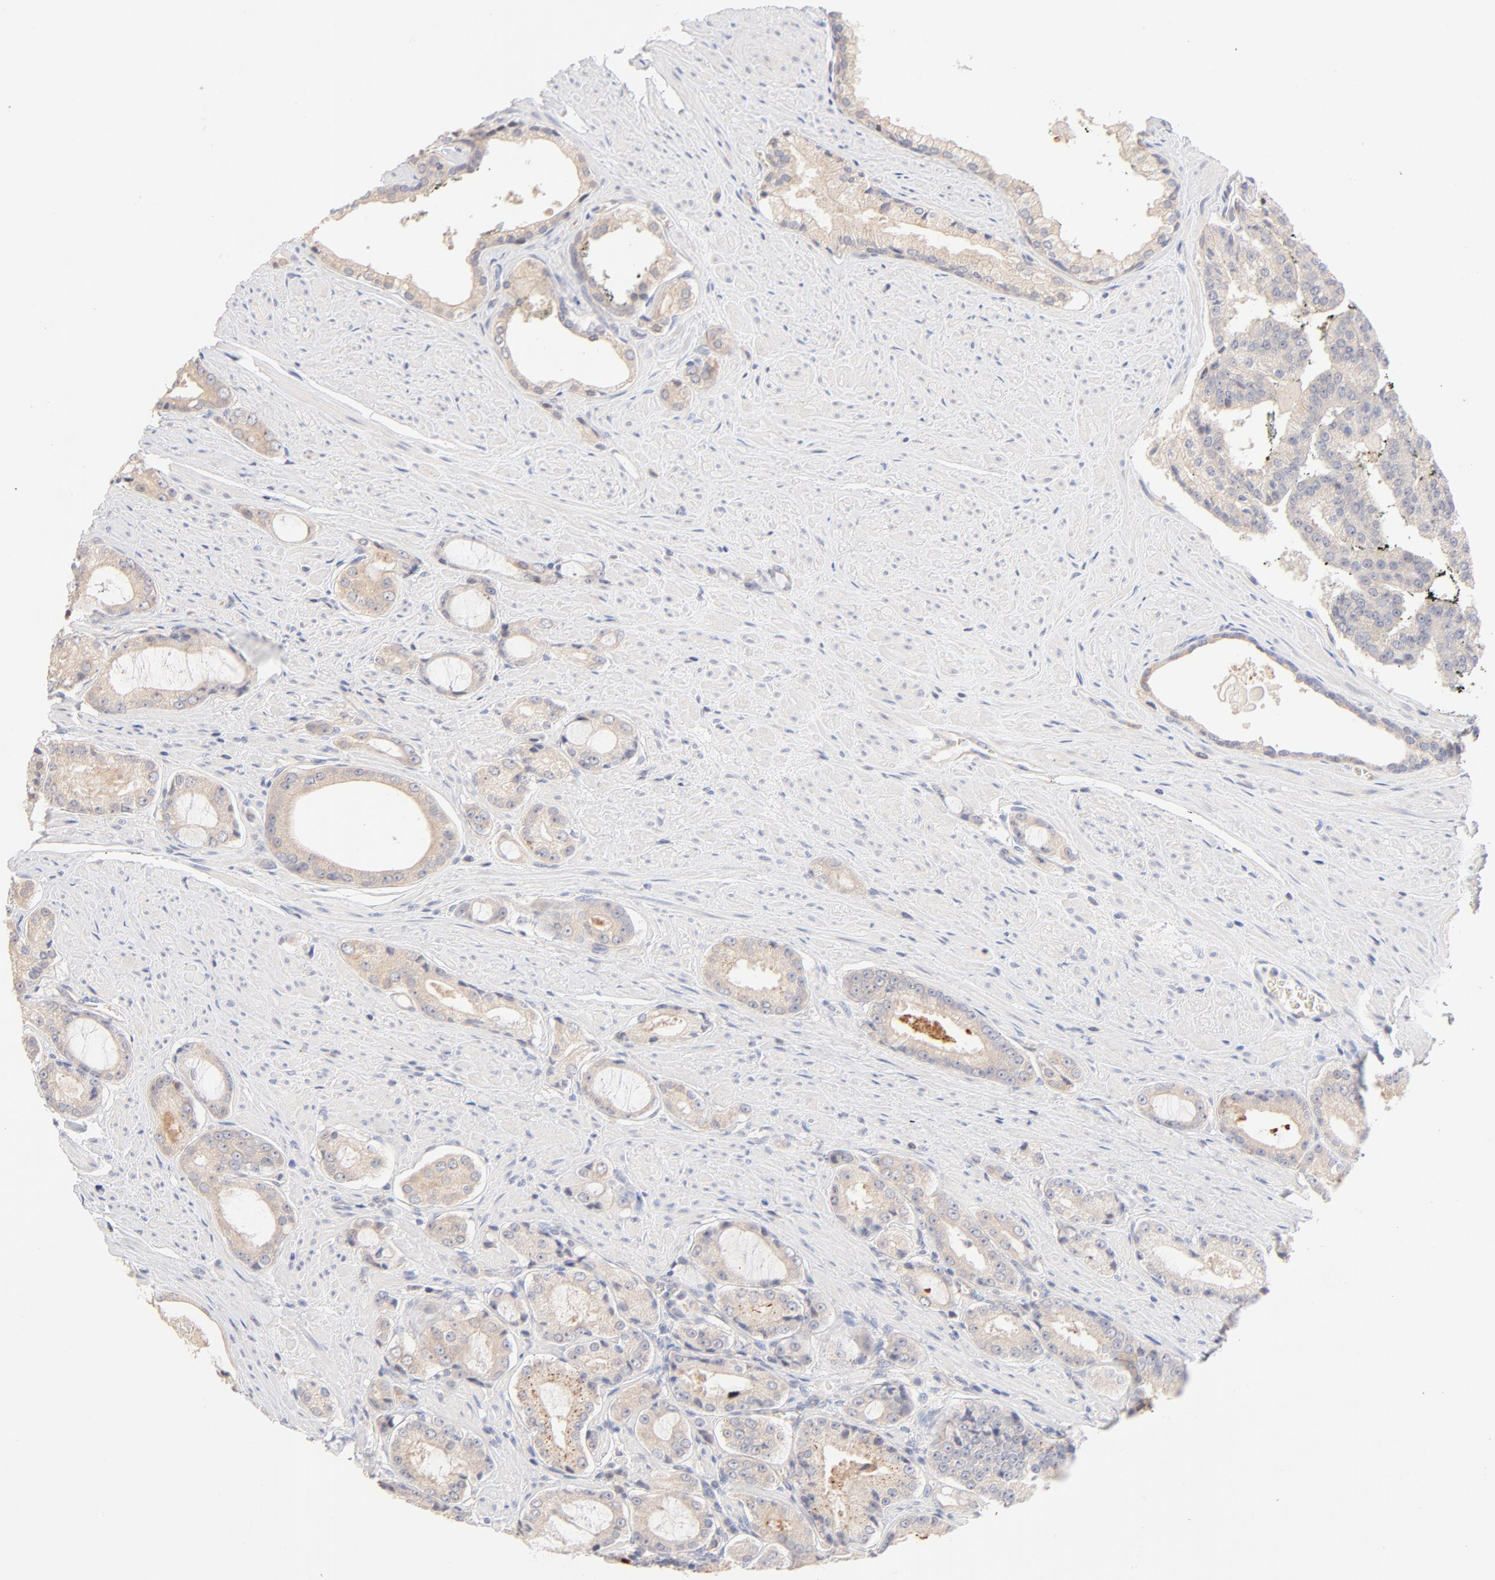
{"staining": {"intensity": "weak", "quantity": ">75%", "location": "cytoplasmic/membranous"}, "tissue": "prostate cancer", "cell_type": "Tumor cells", "image_type": "cancer", "snomed": [{"axis": "morphology", "description": "Adenocarcinoma, Medium grade"}, {"axis": "topography", "description": "Prostate"}], "caption": "Weak cytoplasmic/membranous expression is seen in approximately >75% of tumor cells in adenocarcinoma (medium-grade) (prostate).", "gene": "SPTB", "patient": {"sex": "male", "age": 60}}